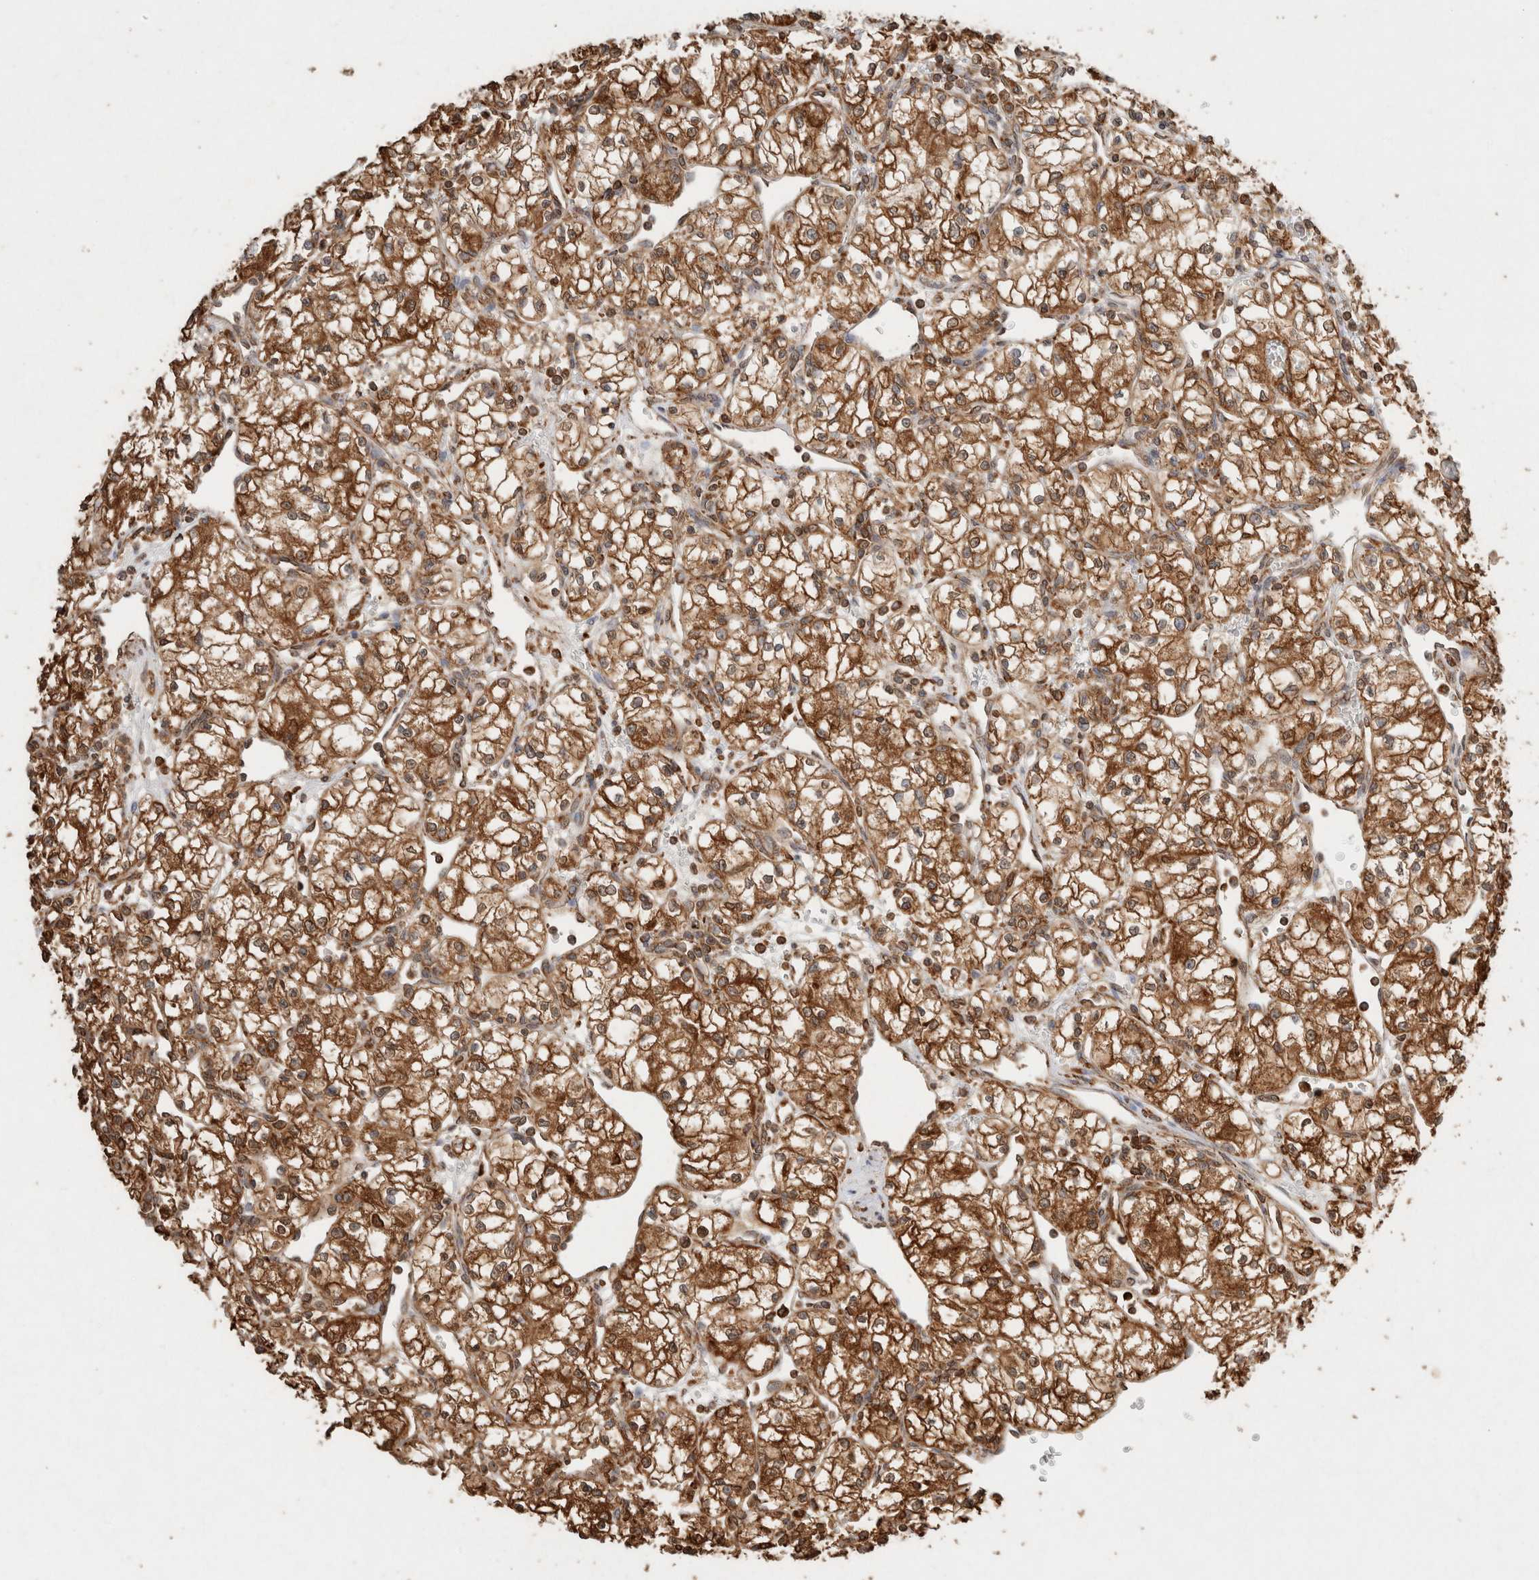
{"staining": {"intensity": "moderate", "quantity": ">75%", "location": "cytoplasmic/membranous"}, "tissue": "renal cancer", "cell_type": "Tumor cells", "image_type": "cancer", "snomed": [{"axis": "morphology", "description": "Normal tissue, NOS"}, {"axis": "morphology", "description": "Adenocarcinoma, NOS"}, {"axis": "topography", "description": "Kidney"}], "caption": "Renal cancer (adenocarcinoma) stained for a protein (brown) demonstrates moderate cytoplasmic/membranous positive staining in about >75% of tumor cells.", "gene": "ERAP1", "patient": {"sex": "male", "age": 59}}